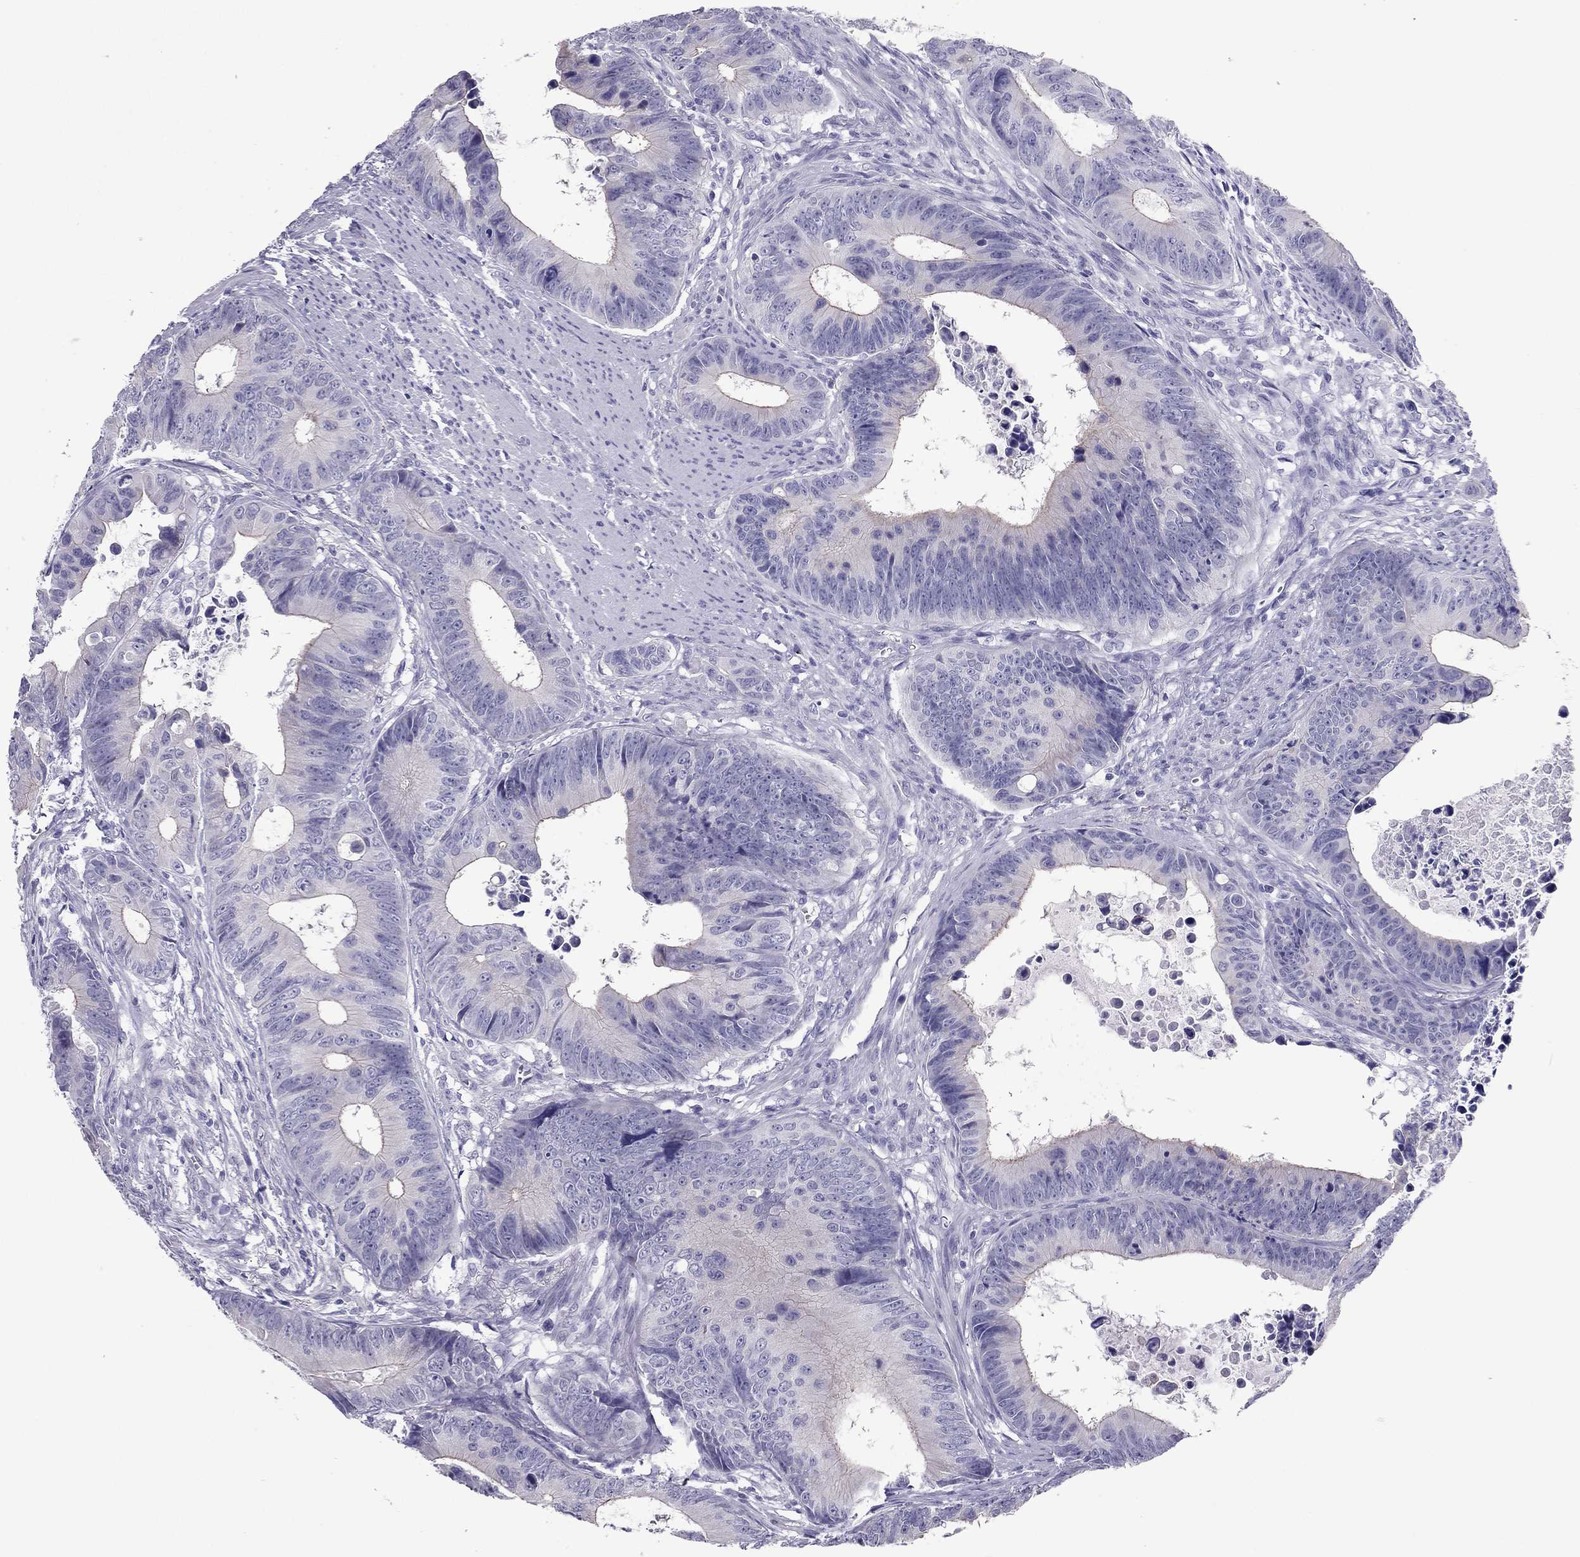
{"staining": {"intensity": "negative", "quantity": "none", "location": "none"}, "tissue": "colorectal cancer", "cell_type": "Tumor cells", "image_type": "cancer", "snomed": [{"axis": "morphology", "description": "Adenocarcinoma, NOS"}, {"axis": "topography", "description": "Colon"}], "caption": "This is an immunohistochemistry (IHC) photomicrograph of human colorectal cancer (adenocarcinoma). There is no expression in tumor cells.", "gene": "PDE6A", "patient": {"sex": "female", "age": 87}}